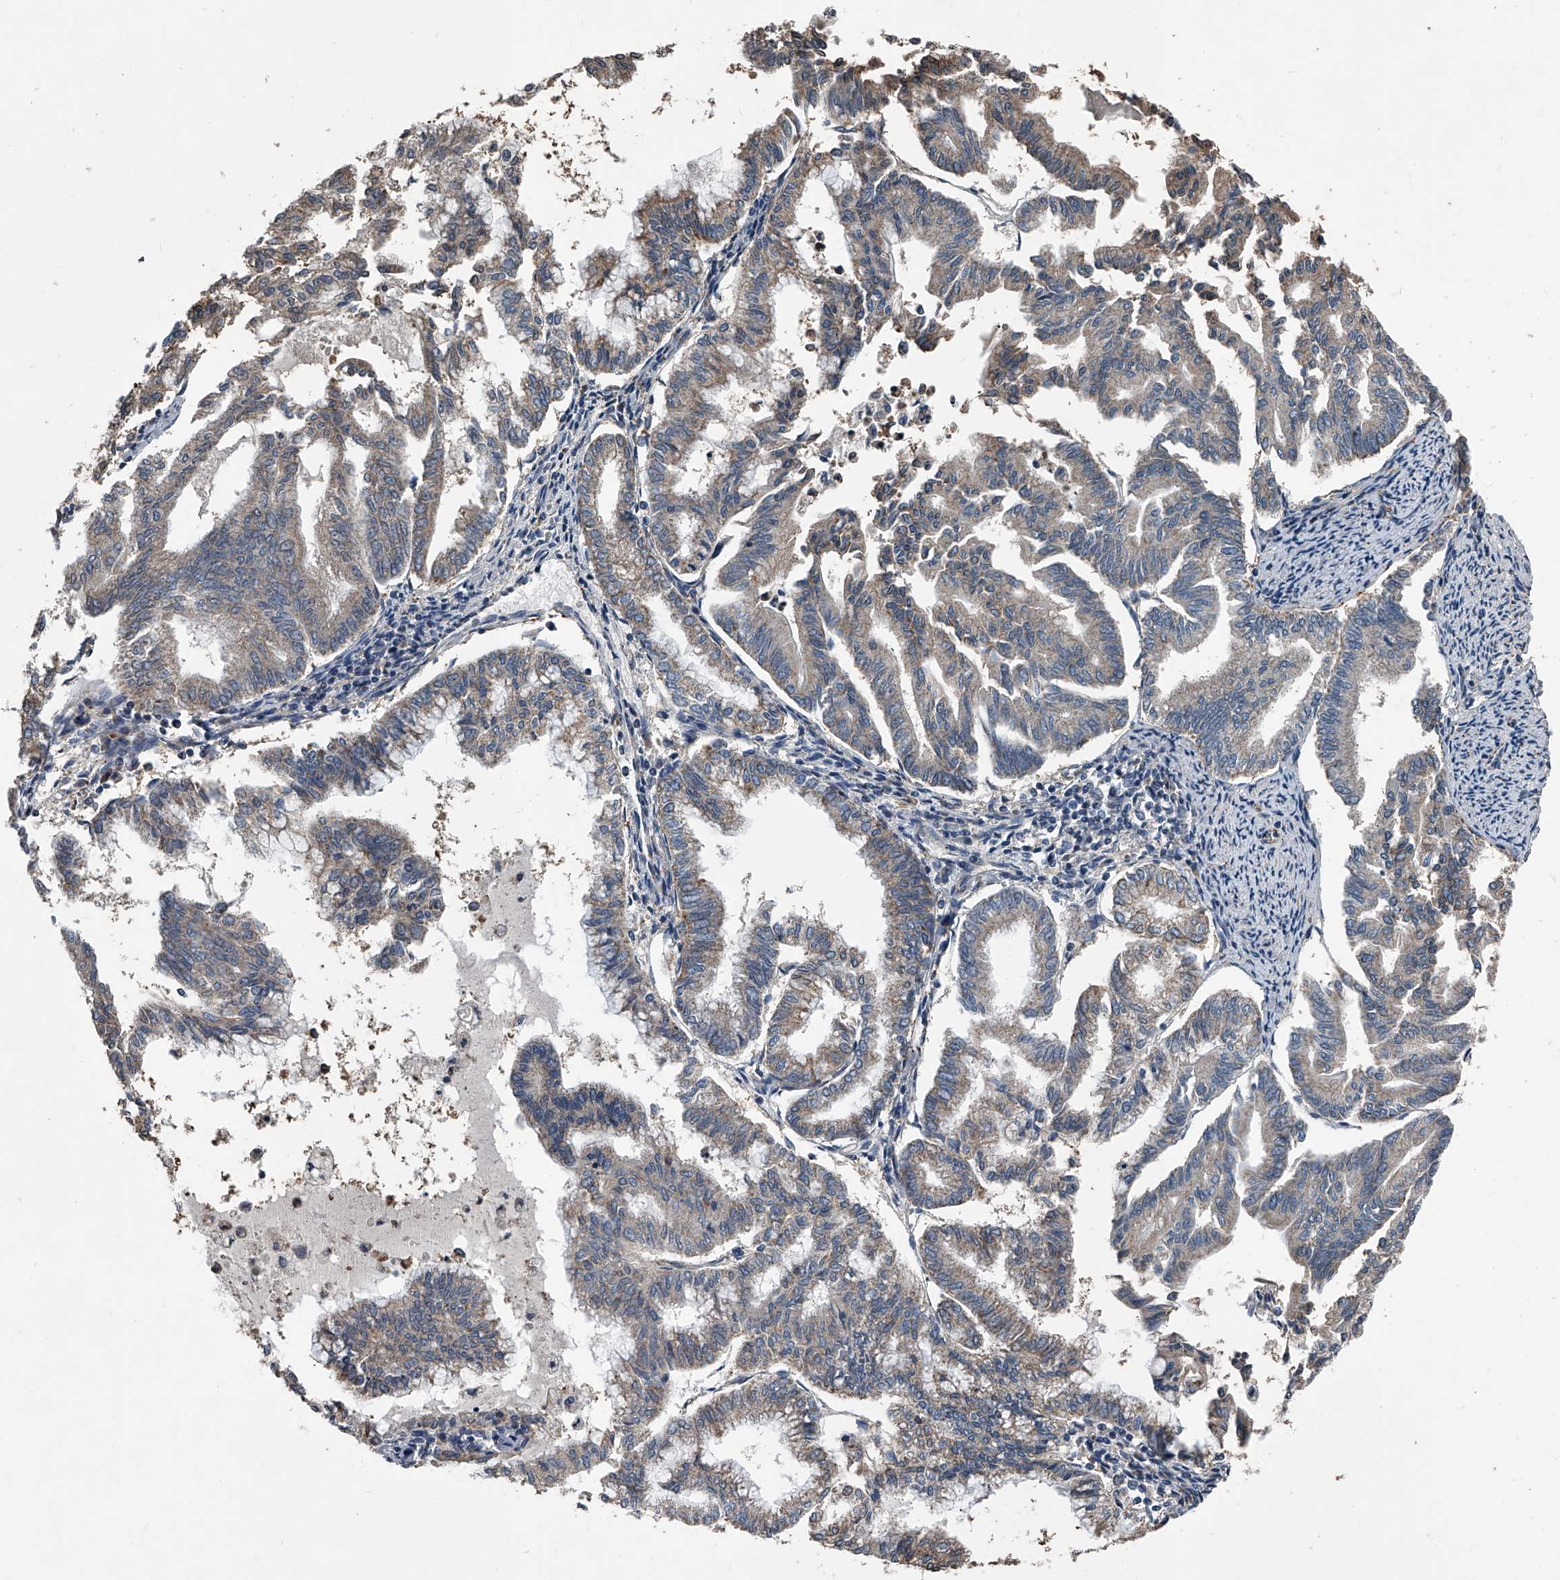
{"staining": {"intensity": "weak", "quantity": "25%-75%", "location": "cytoplasmic/membranous"}, "tissue": "endometrial cancer", "cell_type": "Tumor cells", "image_type": "cancer", "snomed": [{"axis": "morphology", "description": "Adenocarcinoma, NOS"}, {"axis": "topography", "description": "Endometrium"}], "caption": "The photomicrograph displays a brown stain indicating the presence of a protein in the cytoplasmic/membranous of tumor cells in endometrial adenocarcinoma.", "gene": "LDLRAD2", "patient": {"sex": "female", "age": 79}}